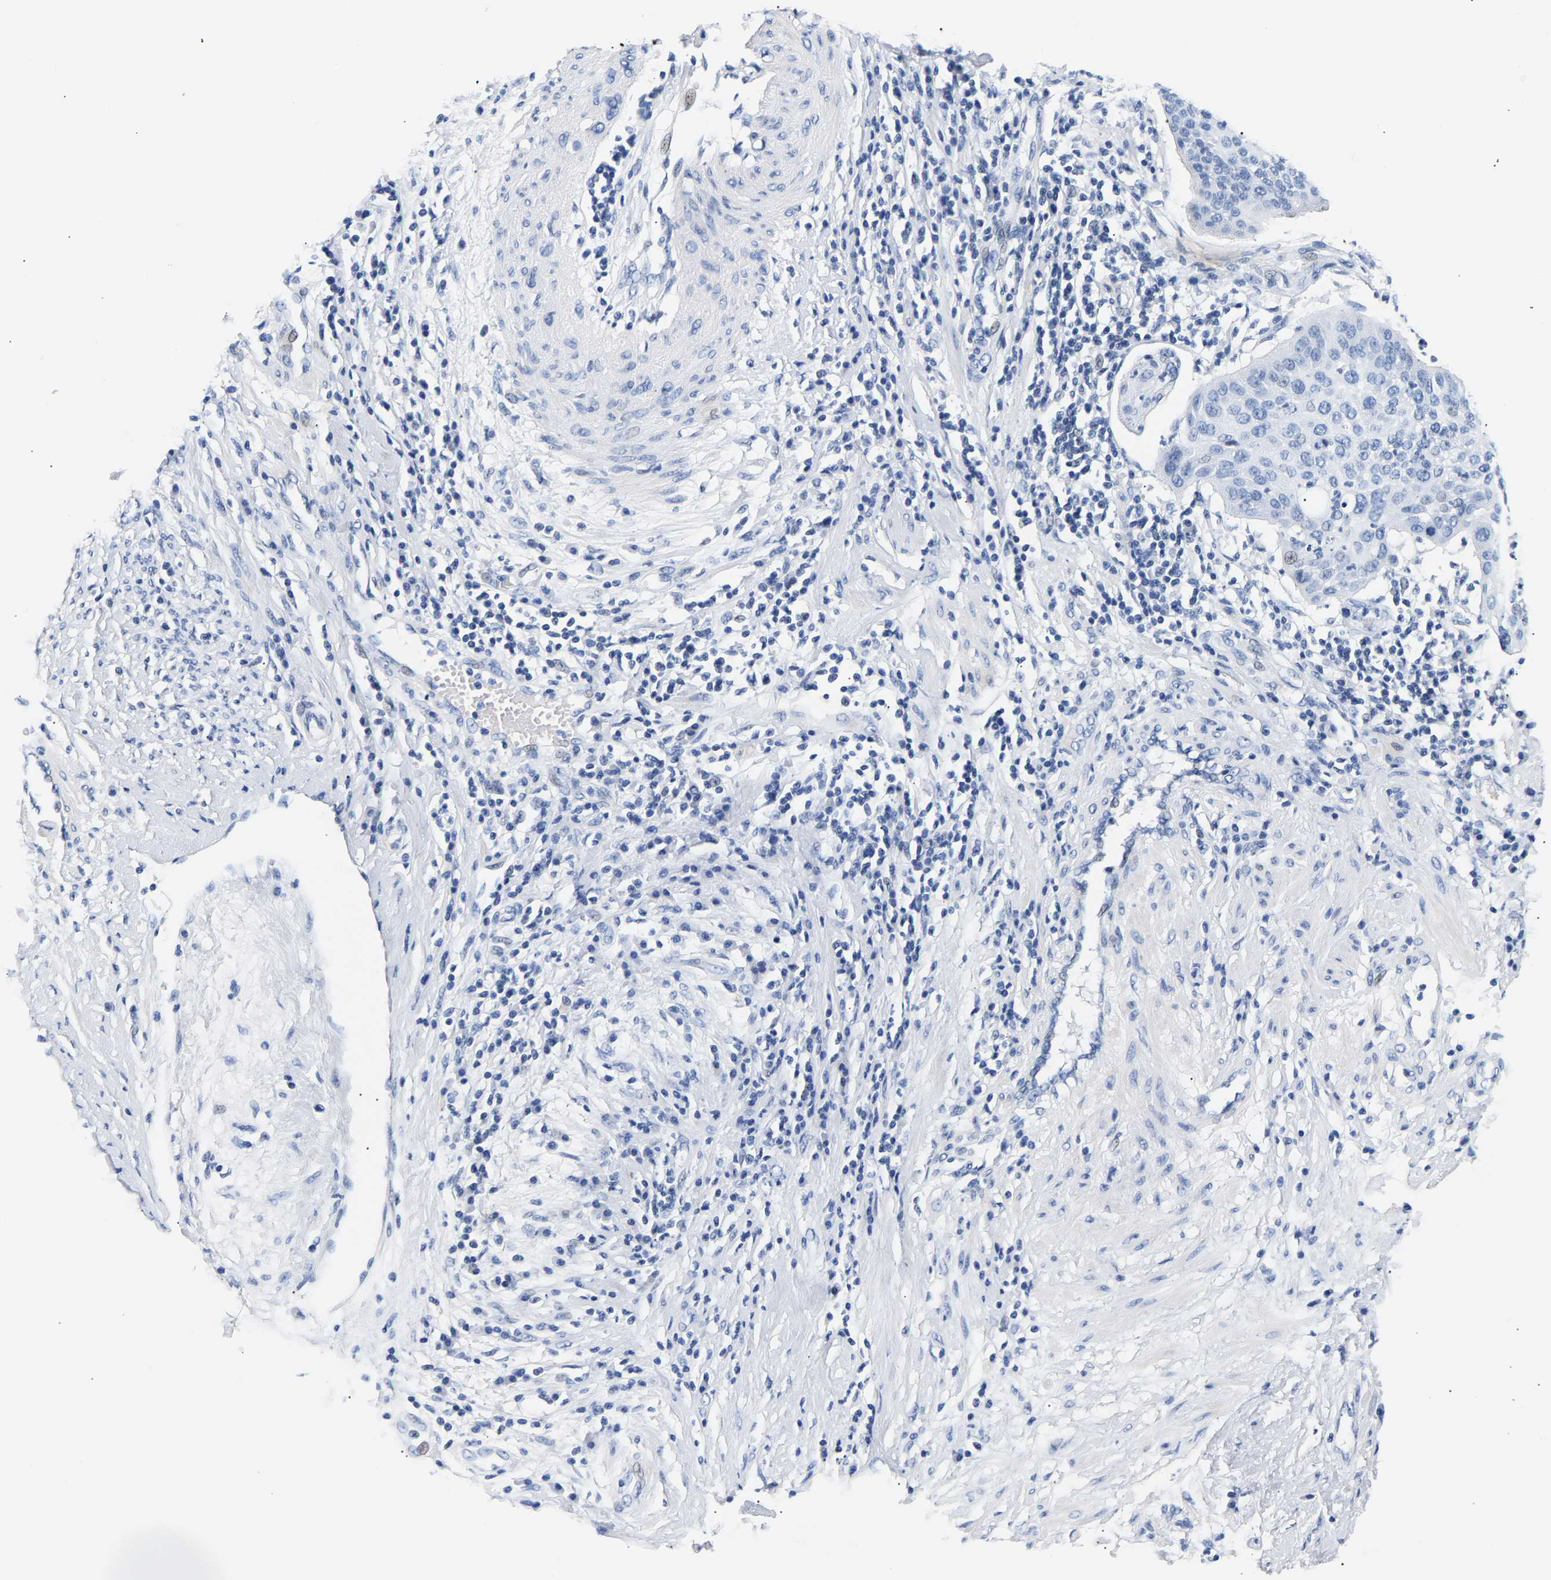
{"staining": {"intensity": "negative", "quantity": "none", "location": "none"}, "tissue": "cervical cancer", "cell_type": "Tumor cells", "image_type": "cancer", "snomed": [{"axis": "morphology", "description": "Normal tissue, NOS"}, {"axis": "morphology", "description": "Squamous cell carcinoma, NOS"}, {"axis": "topography", "description": "Cervix"}], "caption": "Immunohistochemistry histopathology image of human cervical cancer (squamous cell carcinoma) stained for a protein (brown), which exhibits no positivity in tumor cells.", "gene": "SPINK2", "patient": {"sex": "female", "age": 39}}